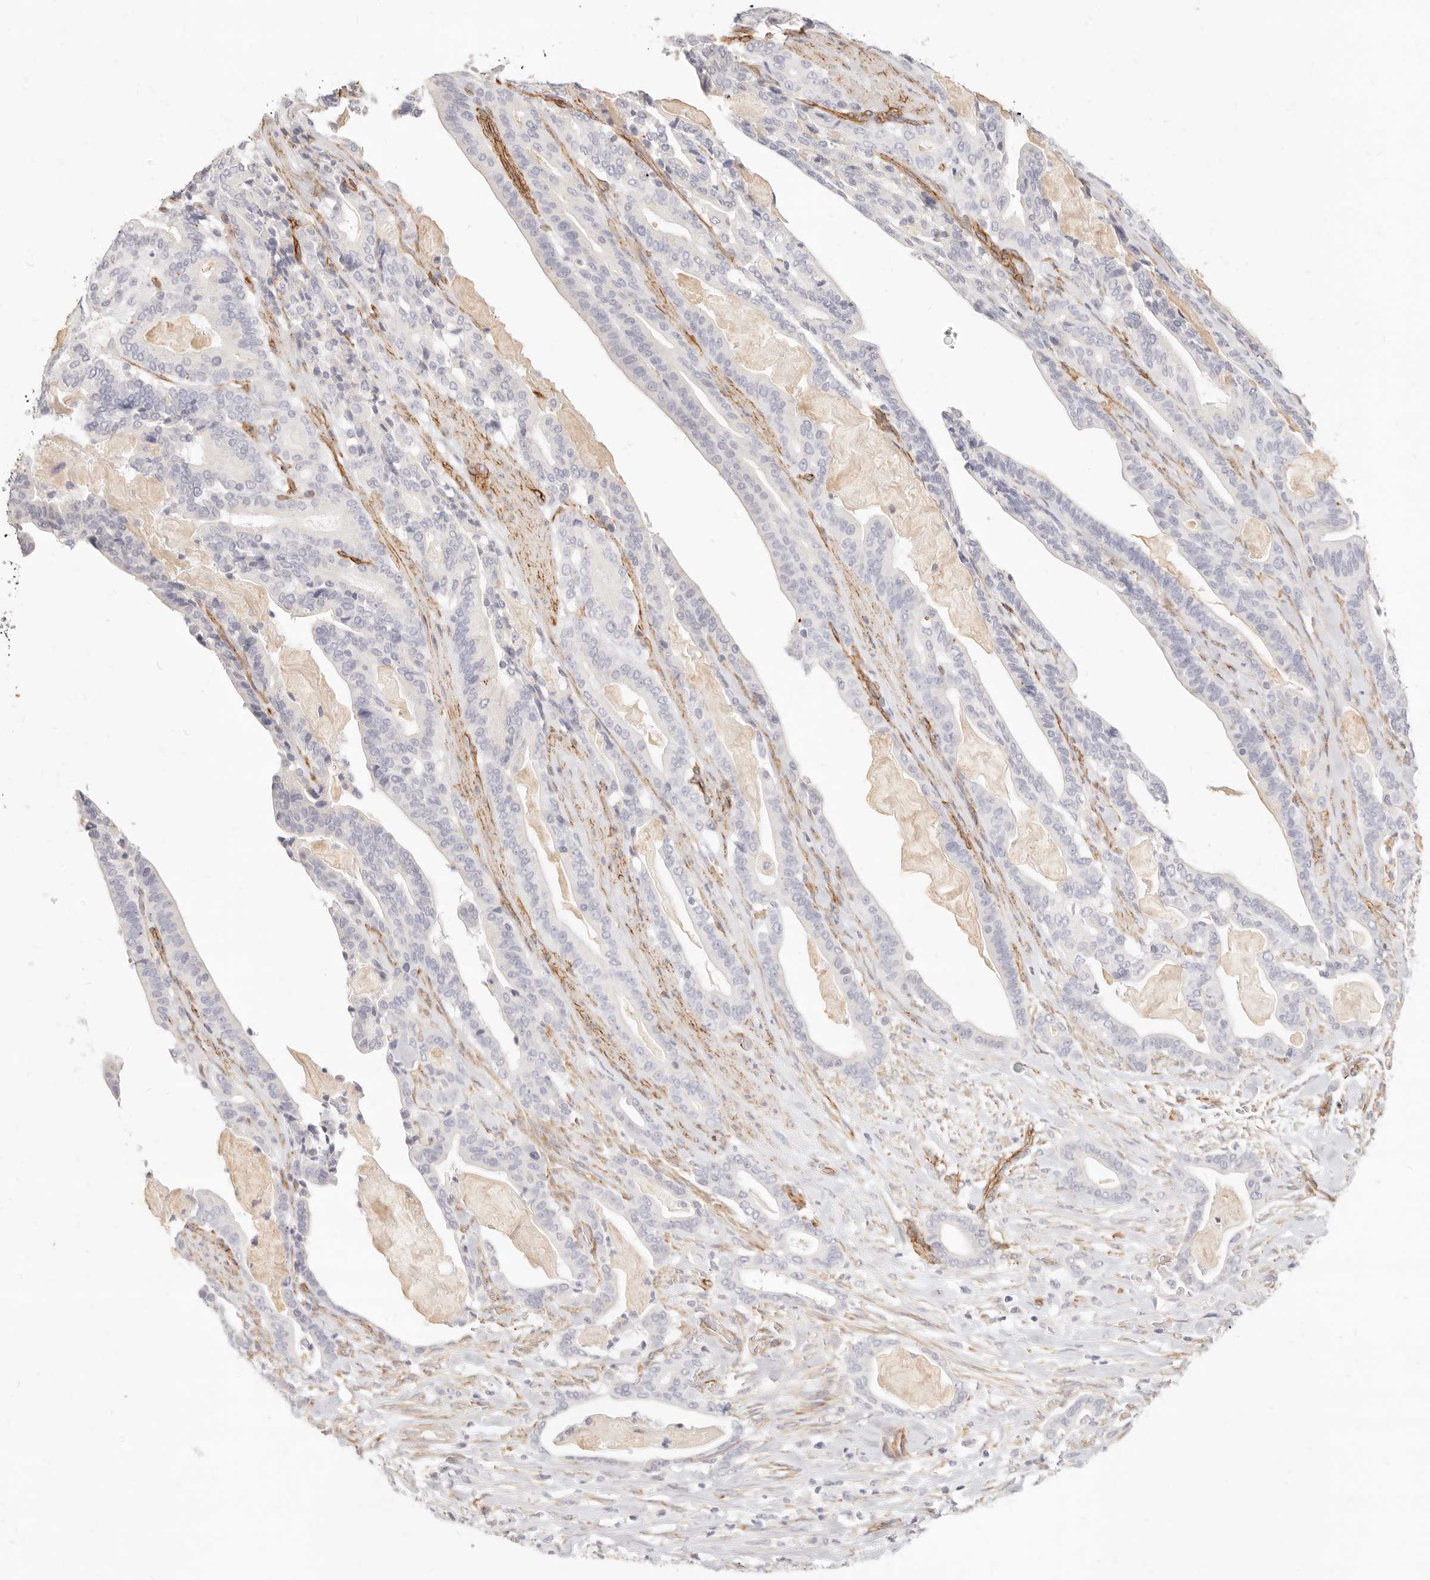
{"staining": {"intensity": "negative", "quantity": "none", "location": "none"}, "tissue": "pancreatic cancer", "cell_type": "Tumor cells", "image_type": "cancer", "snomed": [{"axis": "morphology", "description": "Adenocarcinoma, NOS"}, {"axis": "topography", "description": "Pancreas"}], "caption": "This is an IHC photomicrograph of human pancreatic adenocarcinoma. There is no positivity in tumor cells.", "gene": "NUS1", "patient": {"sex": "male", "age": 63}}